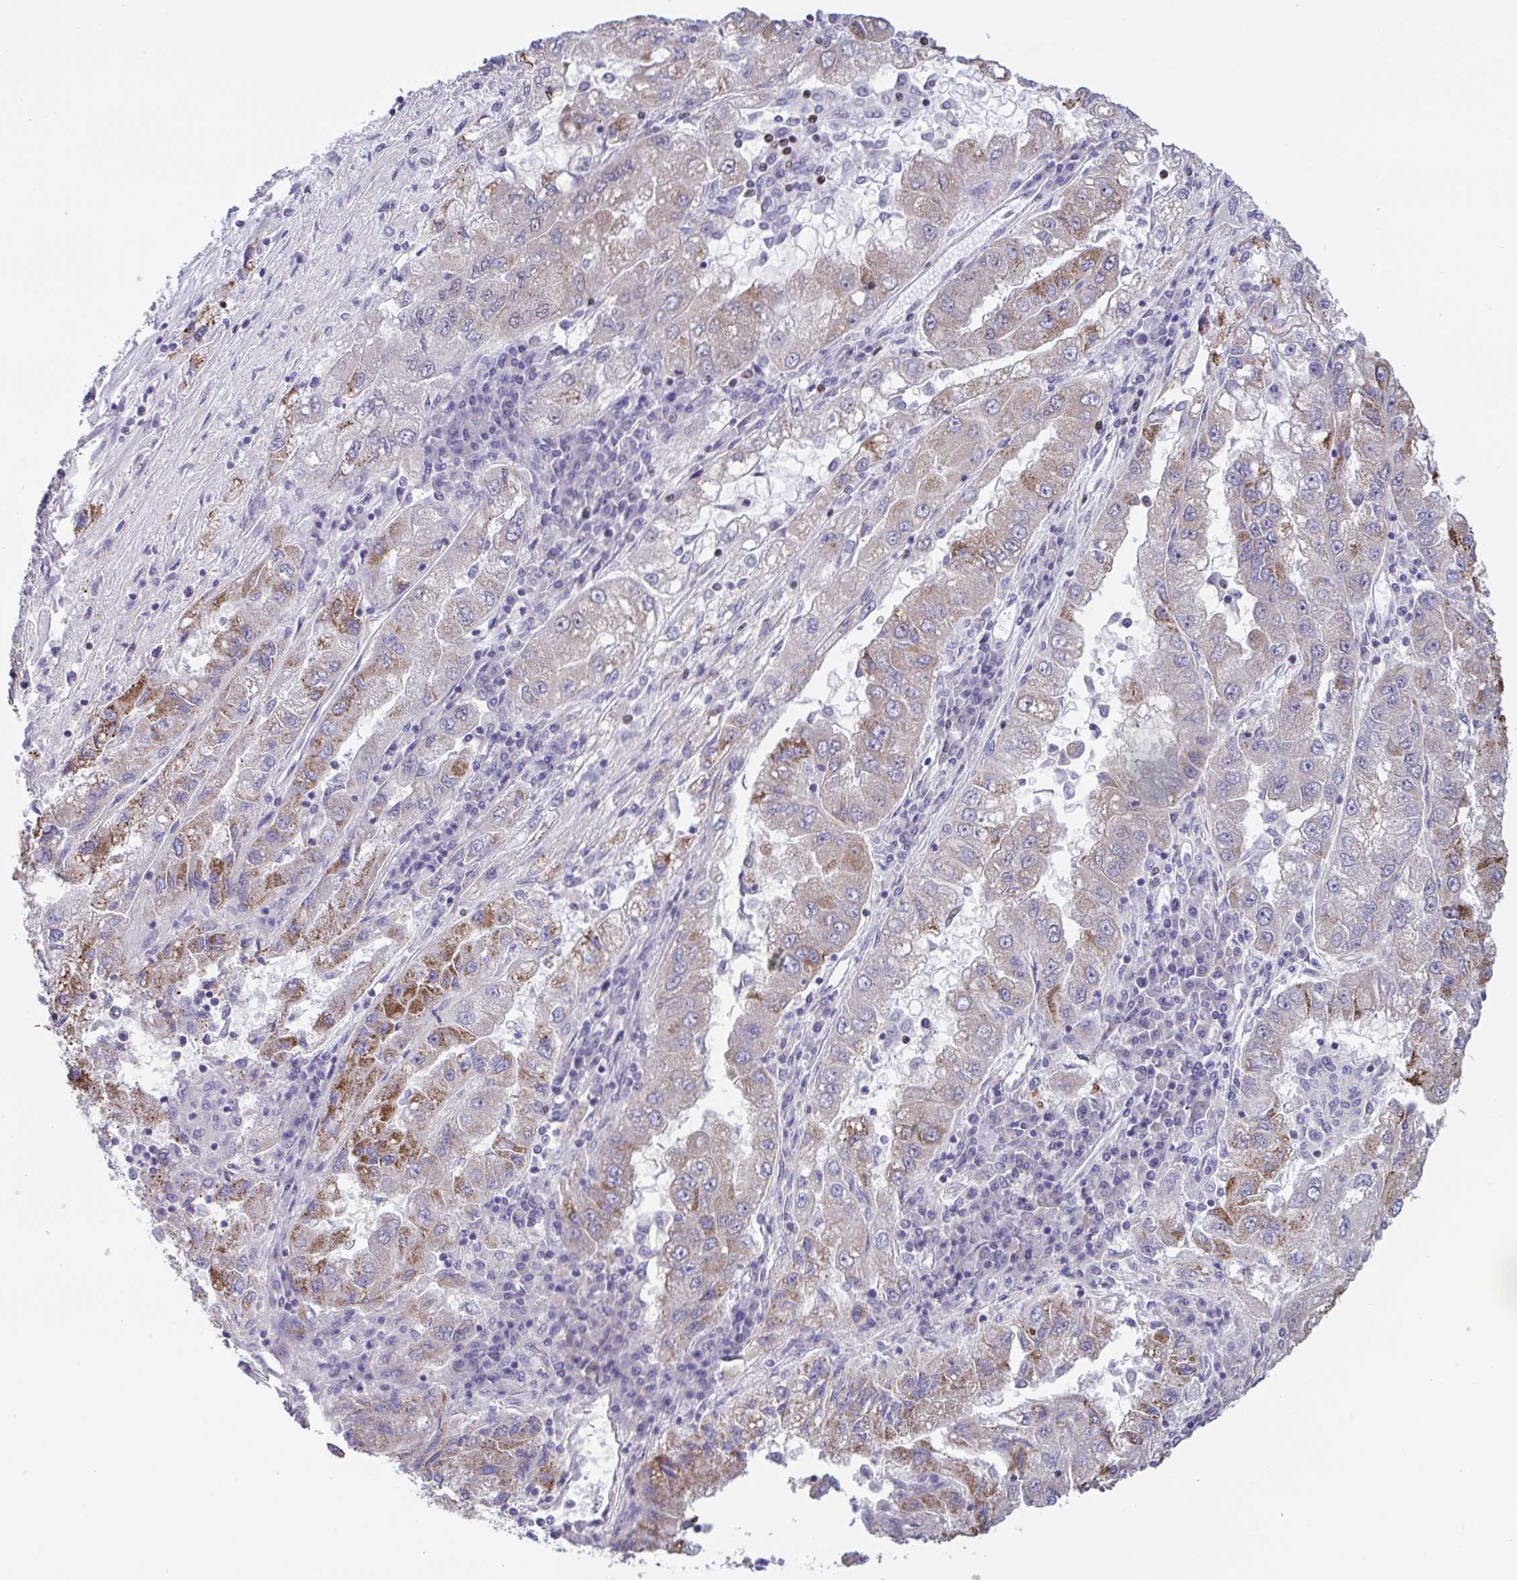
{"staining": {"intensity": "moderate", "quantity": "<25%", "location": "cytoplasmic/membranous,nuclear"}, "tissue": "lung cancer", "cell_type": "Tumor cells", "image_type": "cancer", "snomed": [{"axis": "morphology", "description": "Adenocarcinoma, NOS"}, {"axis": "morphology", "description": "Adenocarcinoma primary or metastatic"}, {"axis": "topography", "description": "Lung"}], "caption": "Lung cancer stained with DAB (3,3'-diaminobenzidine) immunohistochemistry (IHC) shows low levels of moderate cytoplasmic/membranous and nuclear expression in approximately <25% of tumor cells. (DAB IHC, brown staining for protein, blue staining for nuclei).", "gene": "TIMM21", "patient": {"sex": "male", "age": 74}}